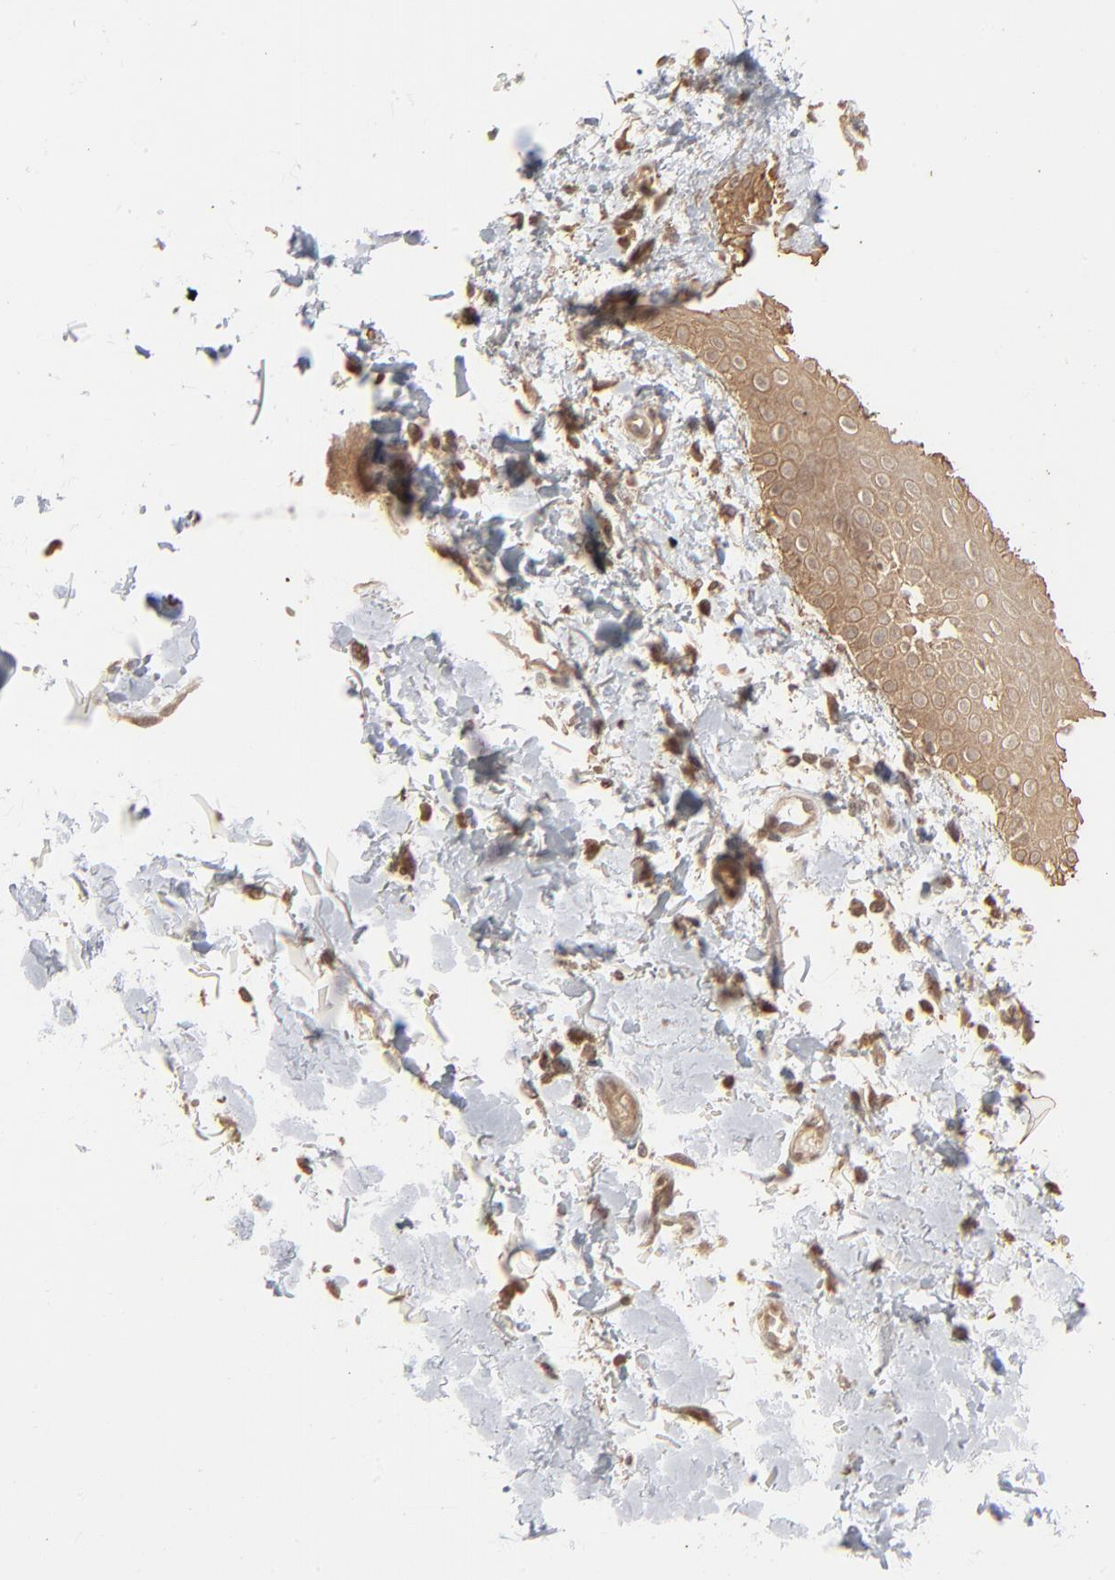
{"staining": {"intensity": "weak", "quantity": ">75%", "location": "cytoplasmic/membranous"}, "tissue": "melanoma", "cell_type": "Tumor cells", "image_type": "cancer", "snomed": [{"axis": "morphology", "description": "Normal tissue, NOS"}, {"axis": "morphology", "description": "Malignant melanoma, NOS"}, {"axis": "topography", "description": "Skin"}], "caption": "Protein expression analysis of melanoma demonstrates weak cytoplasmic/membranous staining in about >75% of tumor cells.", "gene": "SCFD1", "patient": {"sex": "male", "age": 83}}